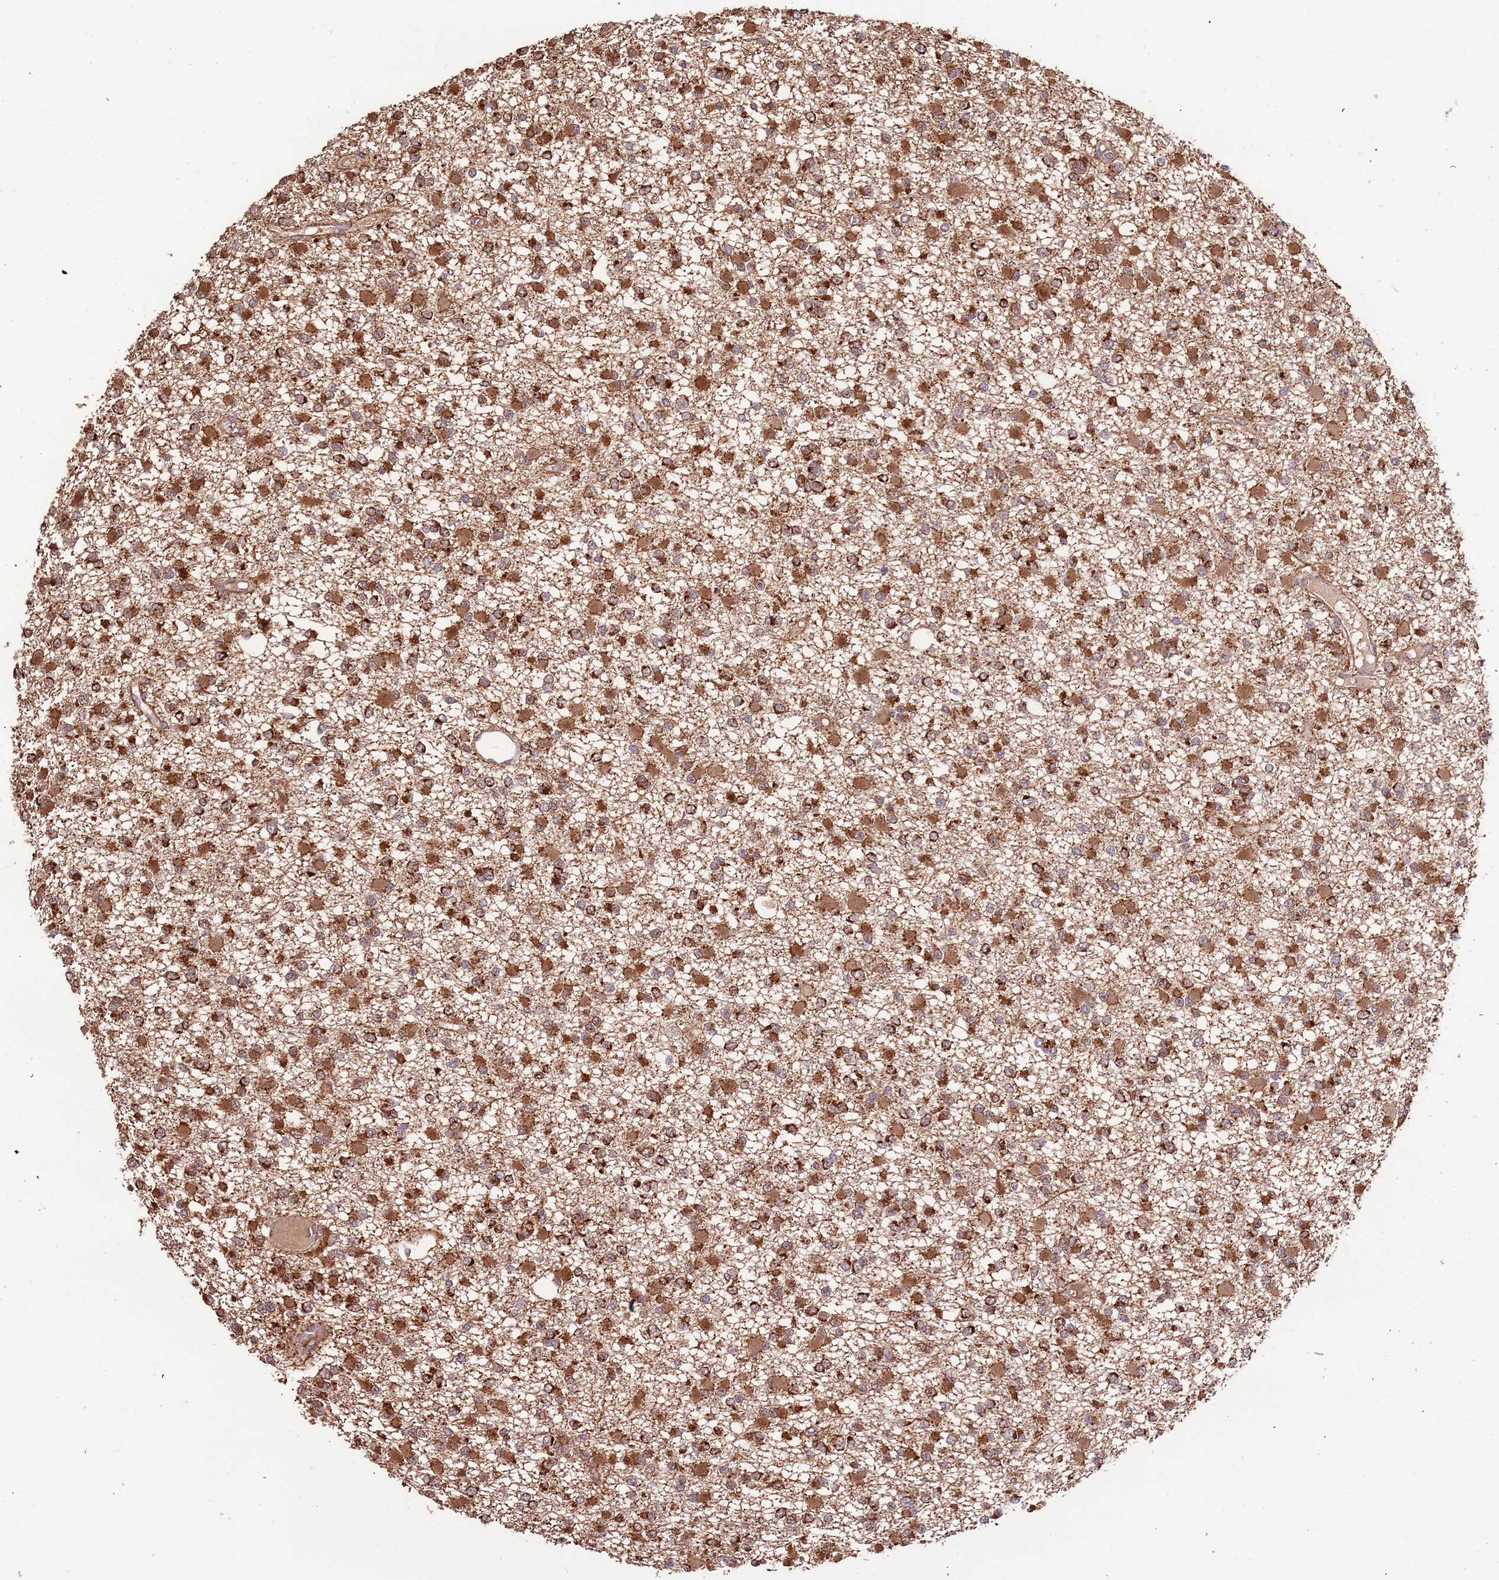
{"staining": {"intensity": "strong", "quantity": ">75%", "location": "cytoplasmic/membranous"}, "tissue": "glioma", "cell_type": "Tumor cells", "image_type": "cancer", "snomed": [{"axis": "morphology", "description": "Glioma, malignant, Low grade"}, {"axis": "topography", "description": "Brain"}], "caption": "There is high levels of strong cytoplasmic/membranous staining in tumor cells of glioma, as demonstrated by immunohistochemical staining (brown color).", "gene": "IL17RD", "patient": {"sex": "female", "age": 22}}